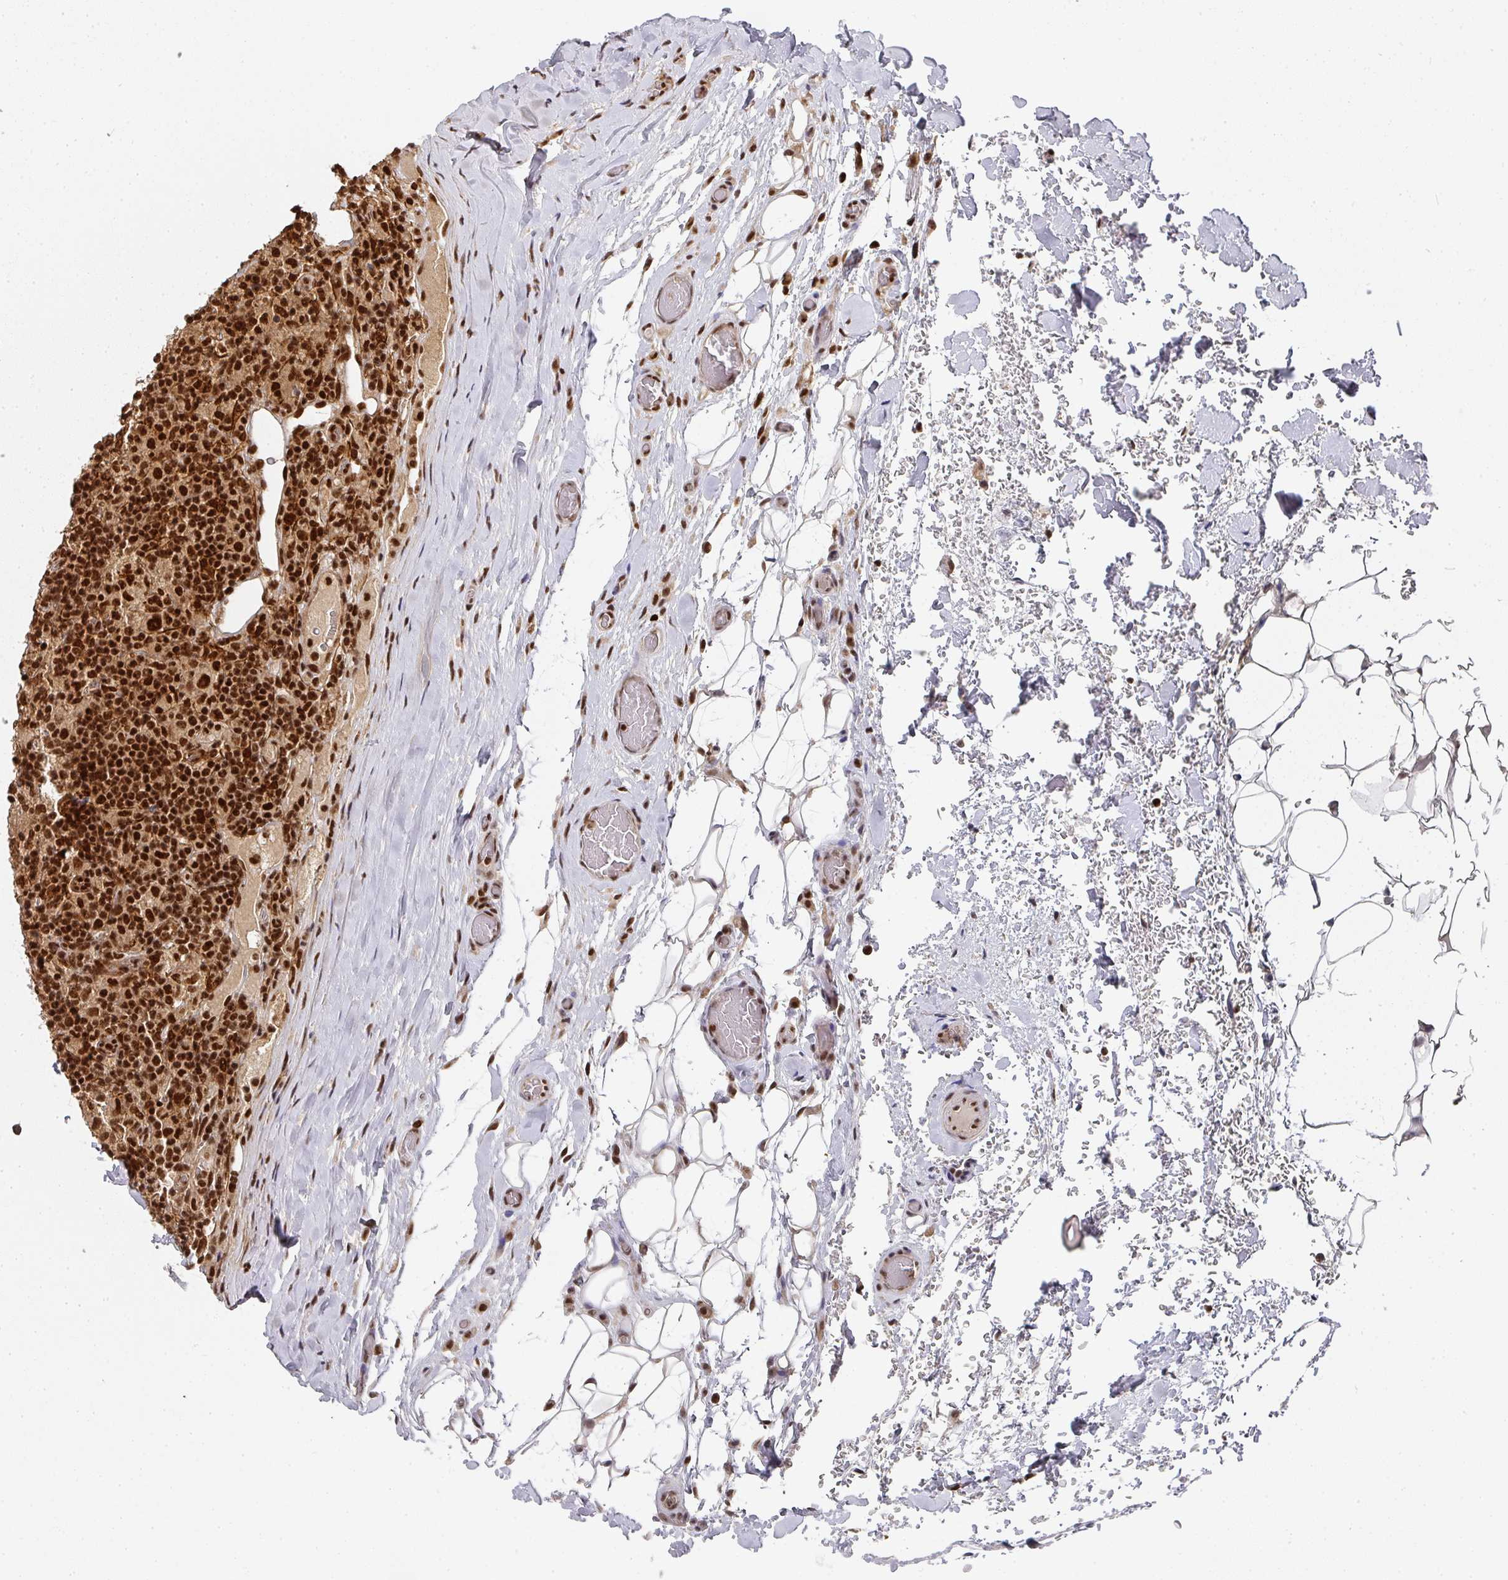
{"staining": {"intensity": "strong", "quantity": ">75%", "location": "nuclear"}, "tissue": "lymphoma", "cell_type": "Tumor cells", "image_type": "cancer", "snomed": [{"axis": "morphology", "description": "Hodgkin's disease, NOS"}, {"axis": "topography", "description": "Lymph node"}], "caption": "This is an image of immunohistochemistry (IHC) staining of lymphoma, which shows strong staining in the nuclear of tumor cells.", "gene": "DIDO1", "patient": {"sex": "male", "age": 70}}